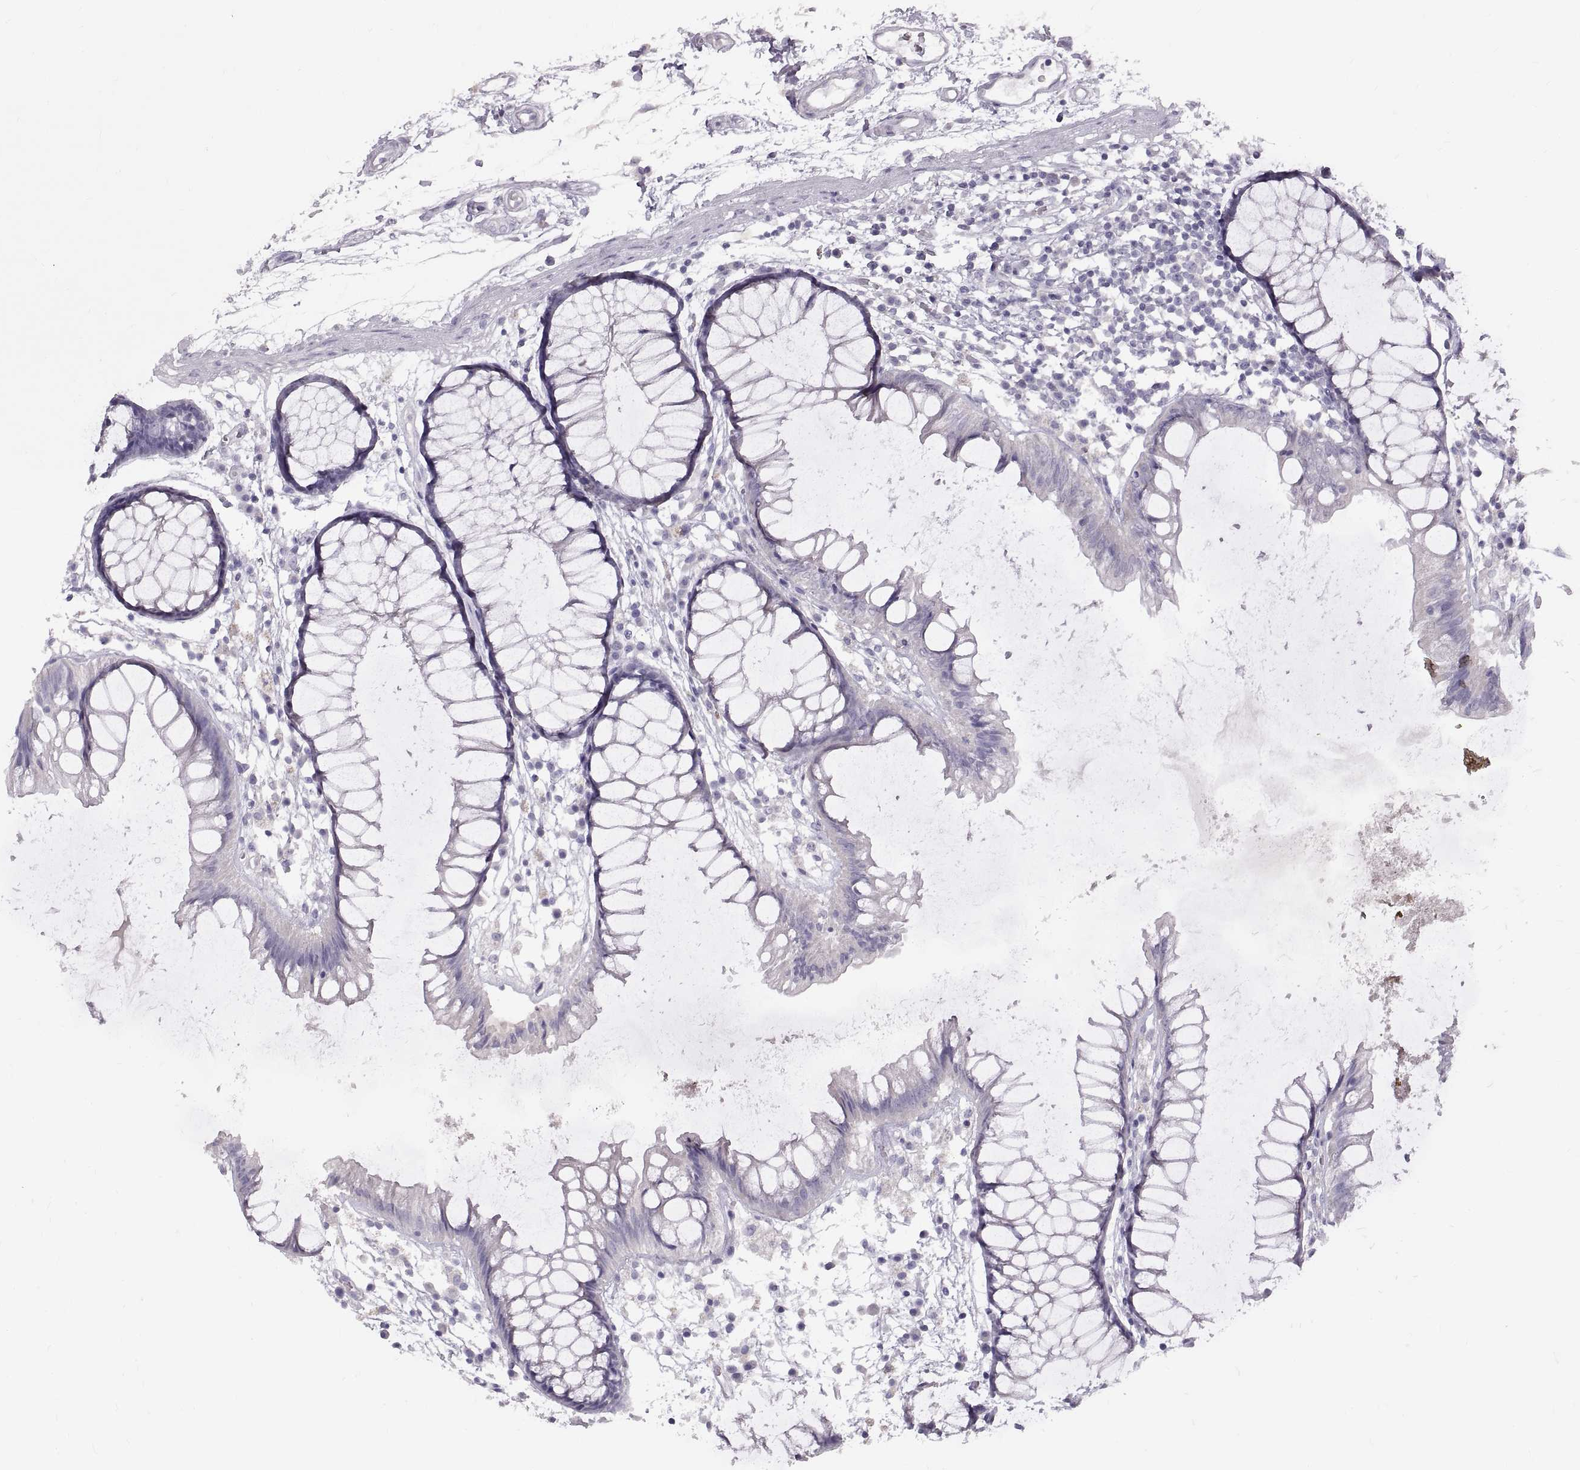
{"staining": {"intensity": "negative", "quantity": "none", "location": "none"}, "tissue": "colon", "cell_type": "Endothelial cells", "image_type": "normal", "snomed": [{"axis": "morphology", "description": "Normal tissue, NOS"}, {"axis": "morphology", "description": "Adenocarcinoma, NOS"}, {"axis": "topography", "description": "Colon"}], "caption": "Immunohistochemical staining of unremarkable human colon exhibits no significant expression in endothelial cells. (Brightfield microscopy of DAB (3,3'-diaminobenzidine) immunohistochemistry at high magnification).", "gene": "WBP2NL", "patient": {"sex": "male", "age": 65}}